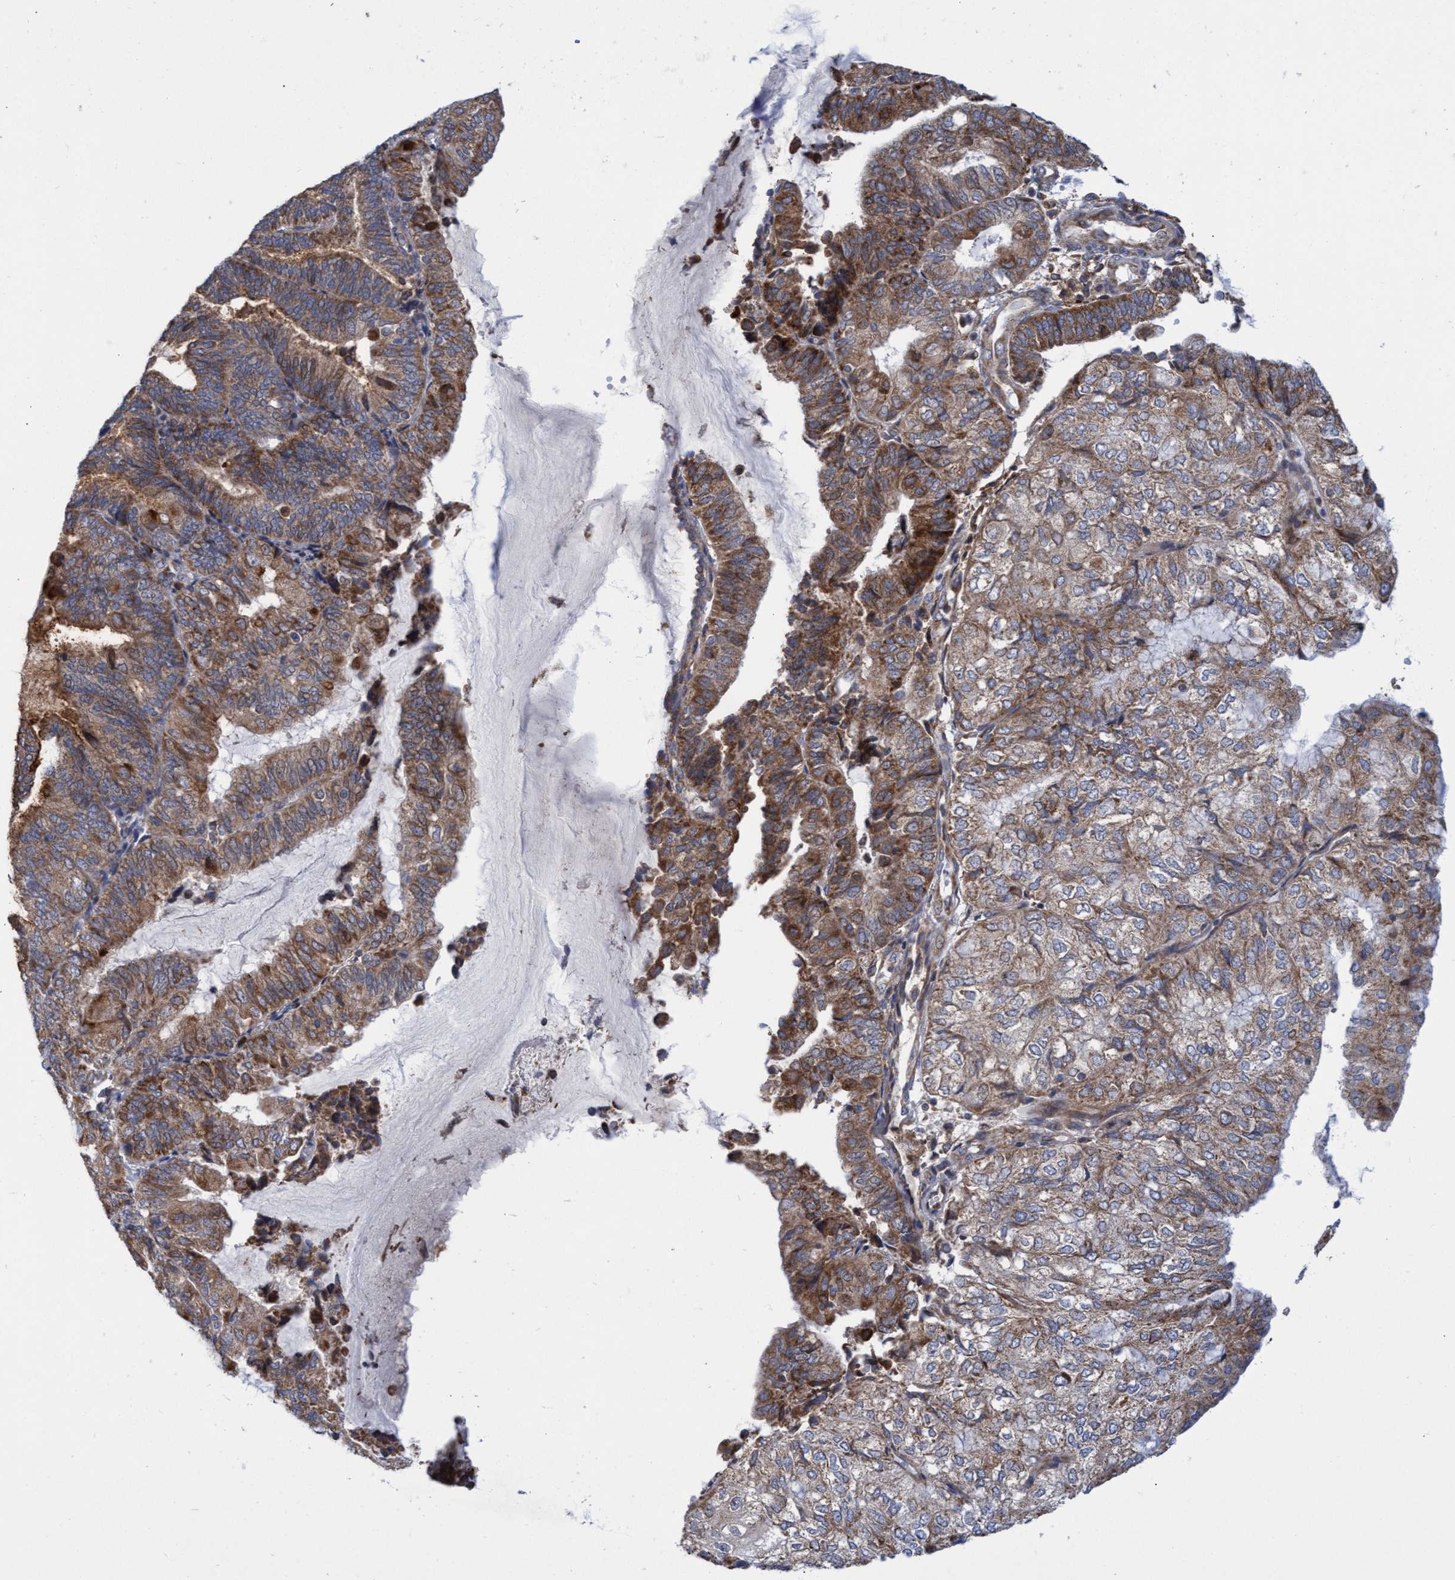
{"staining": {"intensity": "moderate", "quantity": ">75%", "location": "cytoplasmic/membranous"}, "tissue": "endometrial cancer", "cell_type": "Tumor cells", "image_type": "cancer", "snomed": [{"axis": "morphology", "description": "Adenocarcinoma, NOS"}, {"axis": "topography", "description": "Endometrium"}], "caption": "Tumor cells exhibit medium levels of moderate cytoplasmic/membranous staining in about >75% of cells in endometrial cancer (adenocarcinoma).", "gene": "NAT16", "patient": {"sex": "female", "age": 81}}